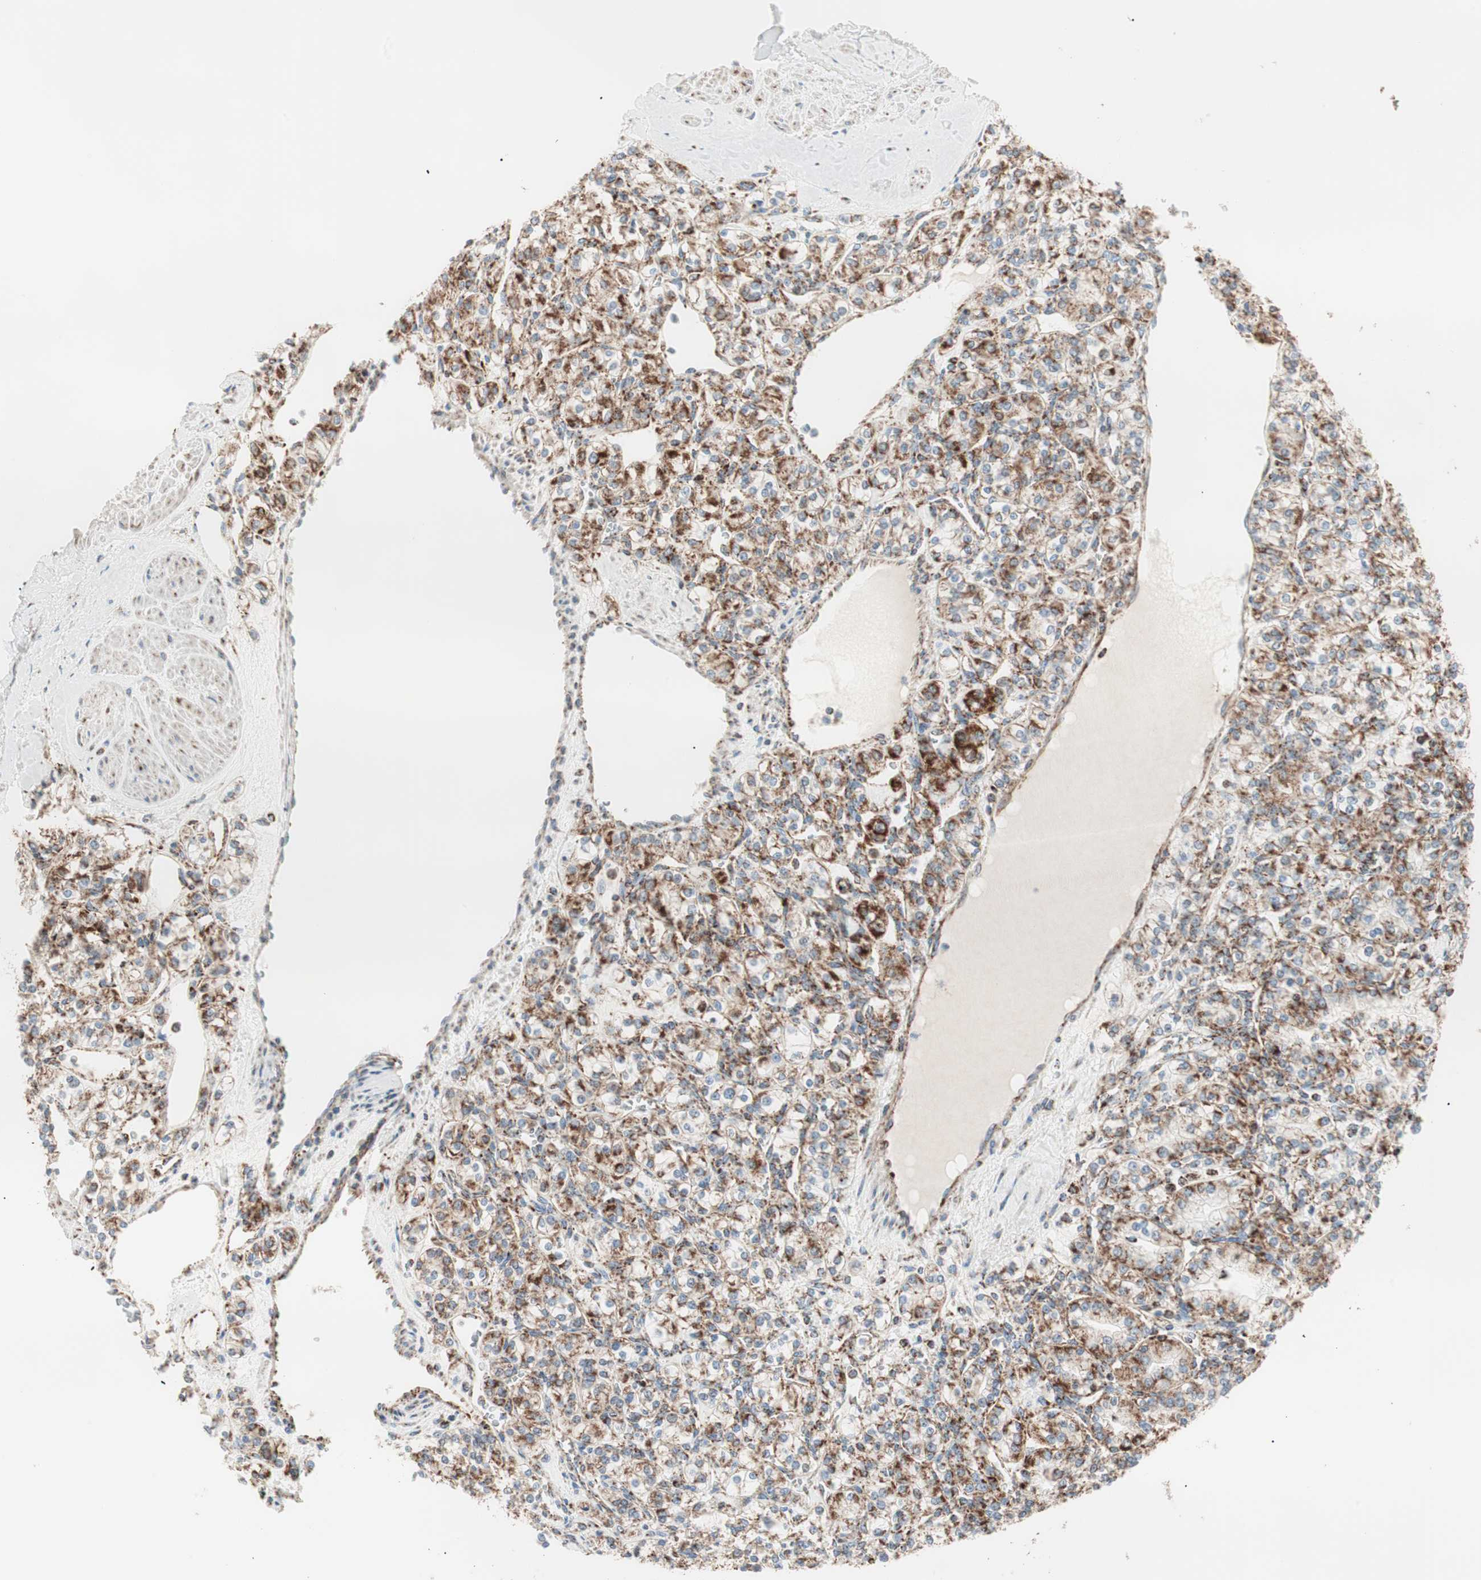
{"staining": {"intensity": "moderate", "quantity": ">75%", "location": "cytoplasmic/membranous"}, "tissue": "renal cancer", "cell_type": "Tumor cells", "image_type": "cancer", "snomed": [{"axis": "morphology", "description": "Adenocarcinoma, NOS"}, {"axis": "topography", "description": "Kidney"}], "caption": "The immunohistochemical stain shows moderate cytoplasmic/membranous positivity in tumor cells of adenocarcinoma (renal) tissue.", "gene": "TOMM20", "patient": {"sex": "male", "age": 77}}